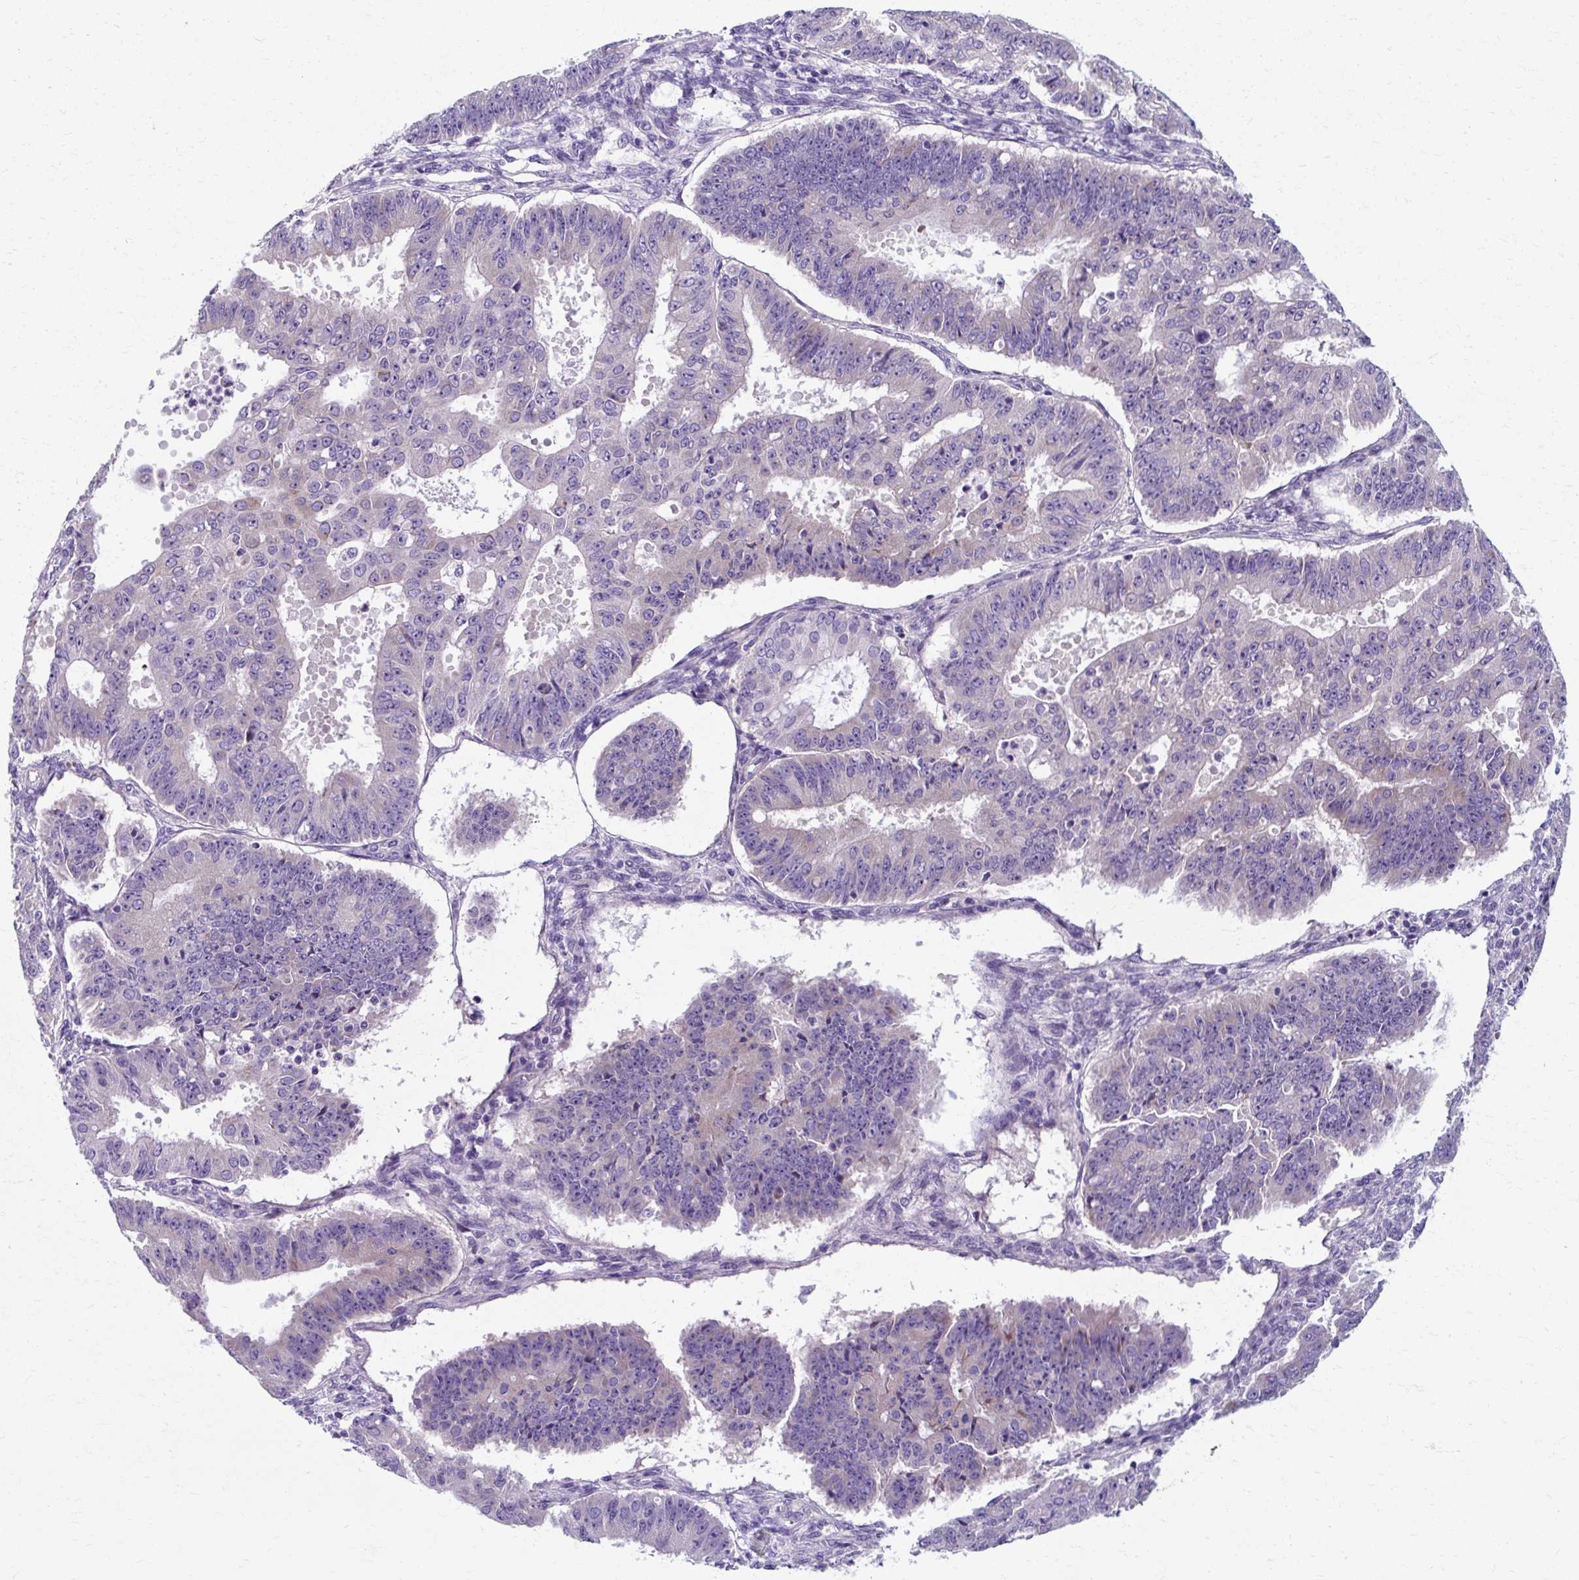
{"staining": {"intensity": "negative", "quantity": "none", "location": "none"}, "tissue": "ovarian cancer", "cell_type": "Tumor cells", "image_type": "cancer", "snomed": [{"axis": "morphology", "description": "Carcinoma, endometroid"}, {"axis": "topography", "description": "Appendix"}, {"axis": "topography", "description": "Ovary"}], "caption": "High power microscopy micrograph of an immunohistochemistry (IHC) micrograph of ovarian endometroid carcinoma, revealing no significant expression in tumor cells. (DAB immunohistochemistry, high magnification).", "gene": "ZNF555", "patient": {"sex": "female", "age": 42}}